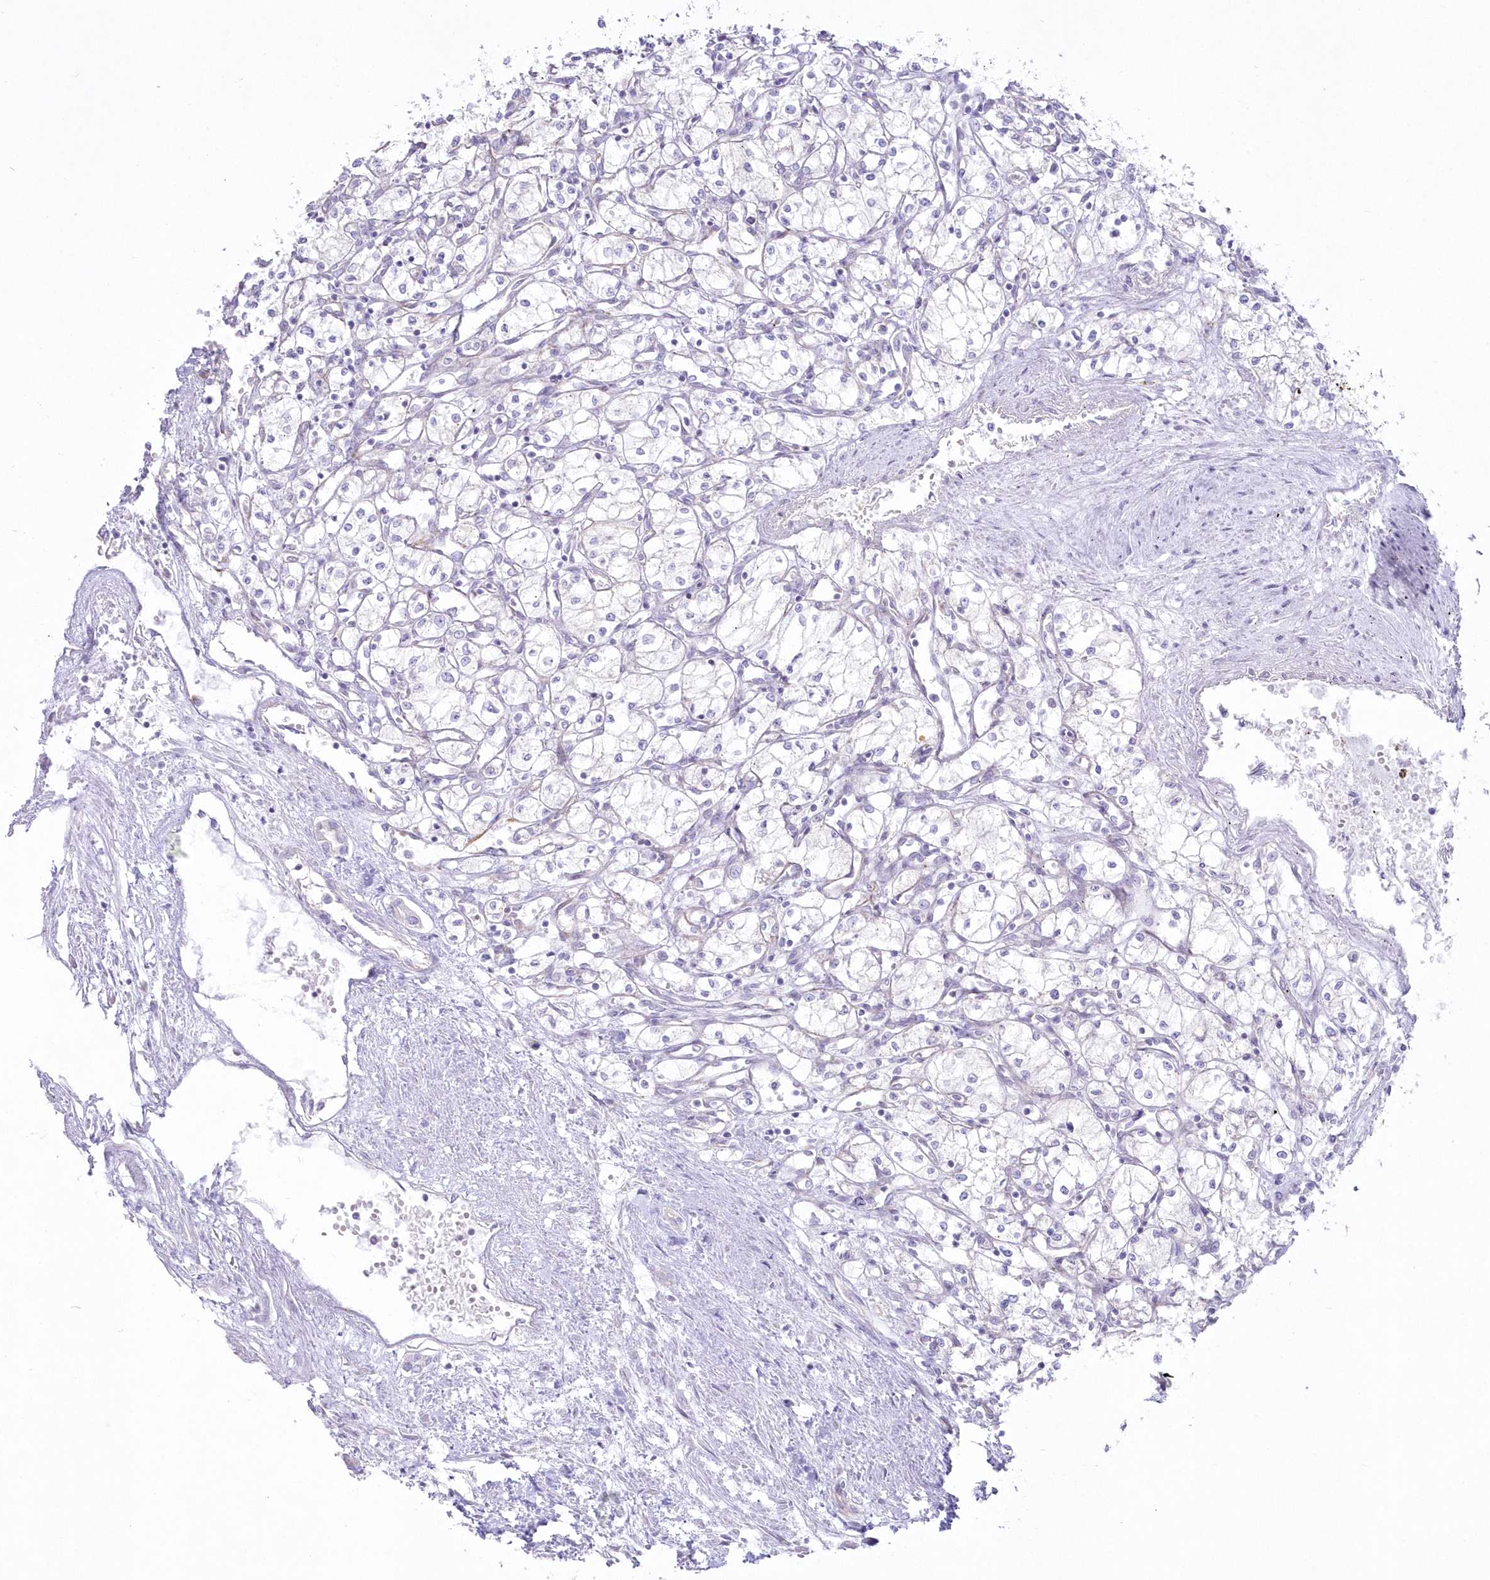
{"staining": {"intensity": "negative", "quantity": "none", "location": "none"}, "tissue": "renal cancer", "cell_type": "Tumor cells", "image_type": "cancer", "snomed": [{"axis": "morphology", "description": "Adenocarcinoma, NOS"}, {"axis": "topography", "description": "Kidney"}], "caption": "A histopathology image of human renal adenocarcinoma is negative for staining in tumor cells.", "gene": "ZNF843", "patient": {"sex": "male", "age": 59}}